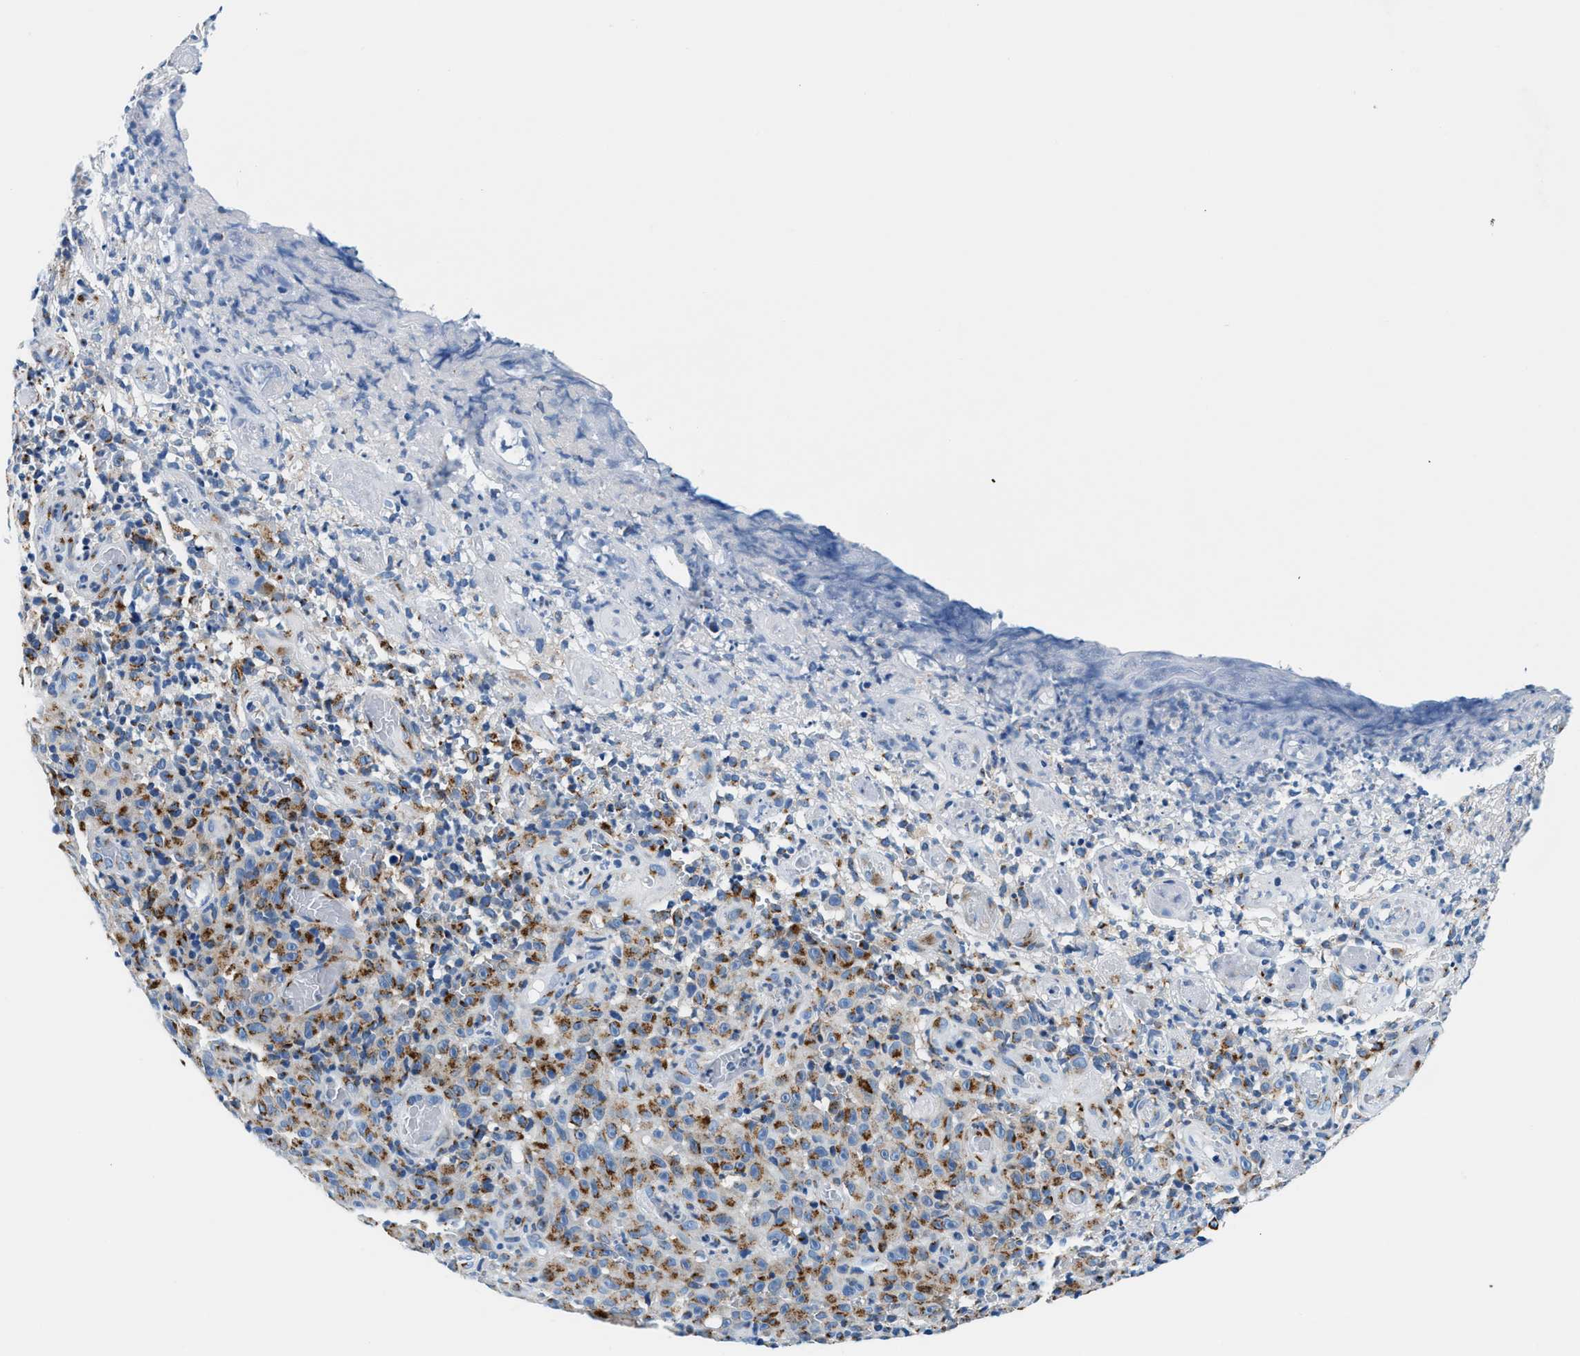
{"staining": {"intensity": "moderate", "quantity": ">75%", "location": "cytoplasmic/membranous"}, "tissue": "melanoma", "cell_type": "Tumor cells", "image_type": "cancer", "snomed": [{"axis": "morphology", "description": "Malignant melanoma, NOS"}, {"axis": "topography", "description": "Skin"}], "caption": "About >75% of tumor cells in human melanoma display moderate cytoplasmic/membranous protein positivity as visualized by brown immunohistochemical staining.", "gene": "VPS53", "patient": {"sex": "female", "age": 82}}